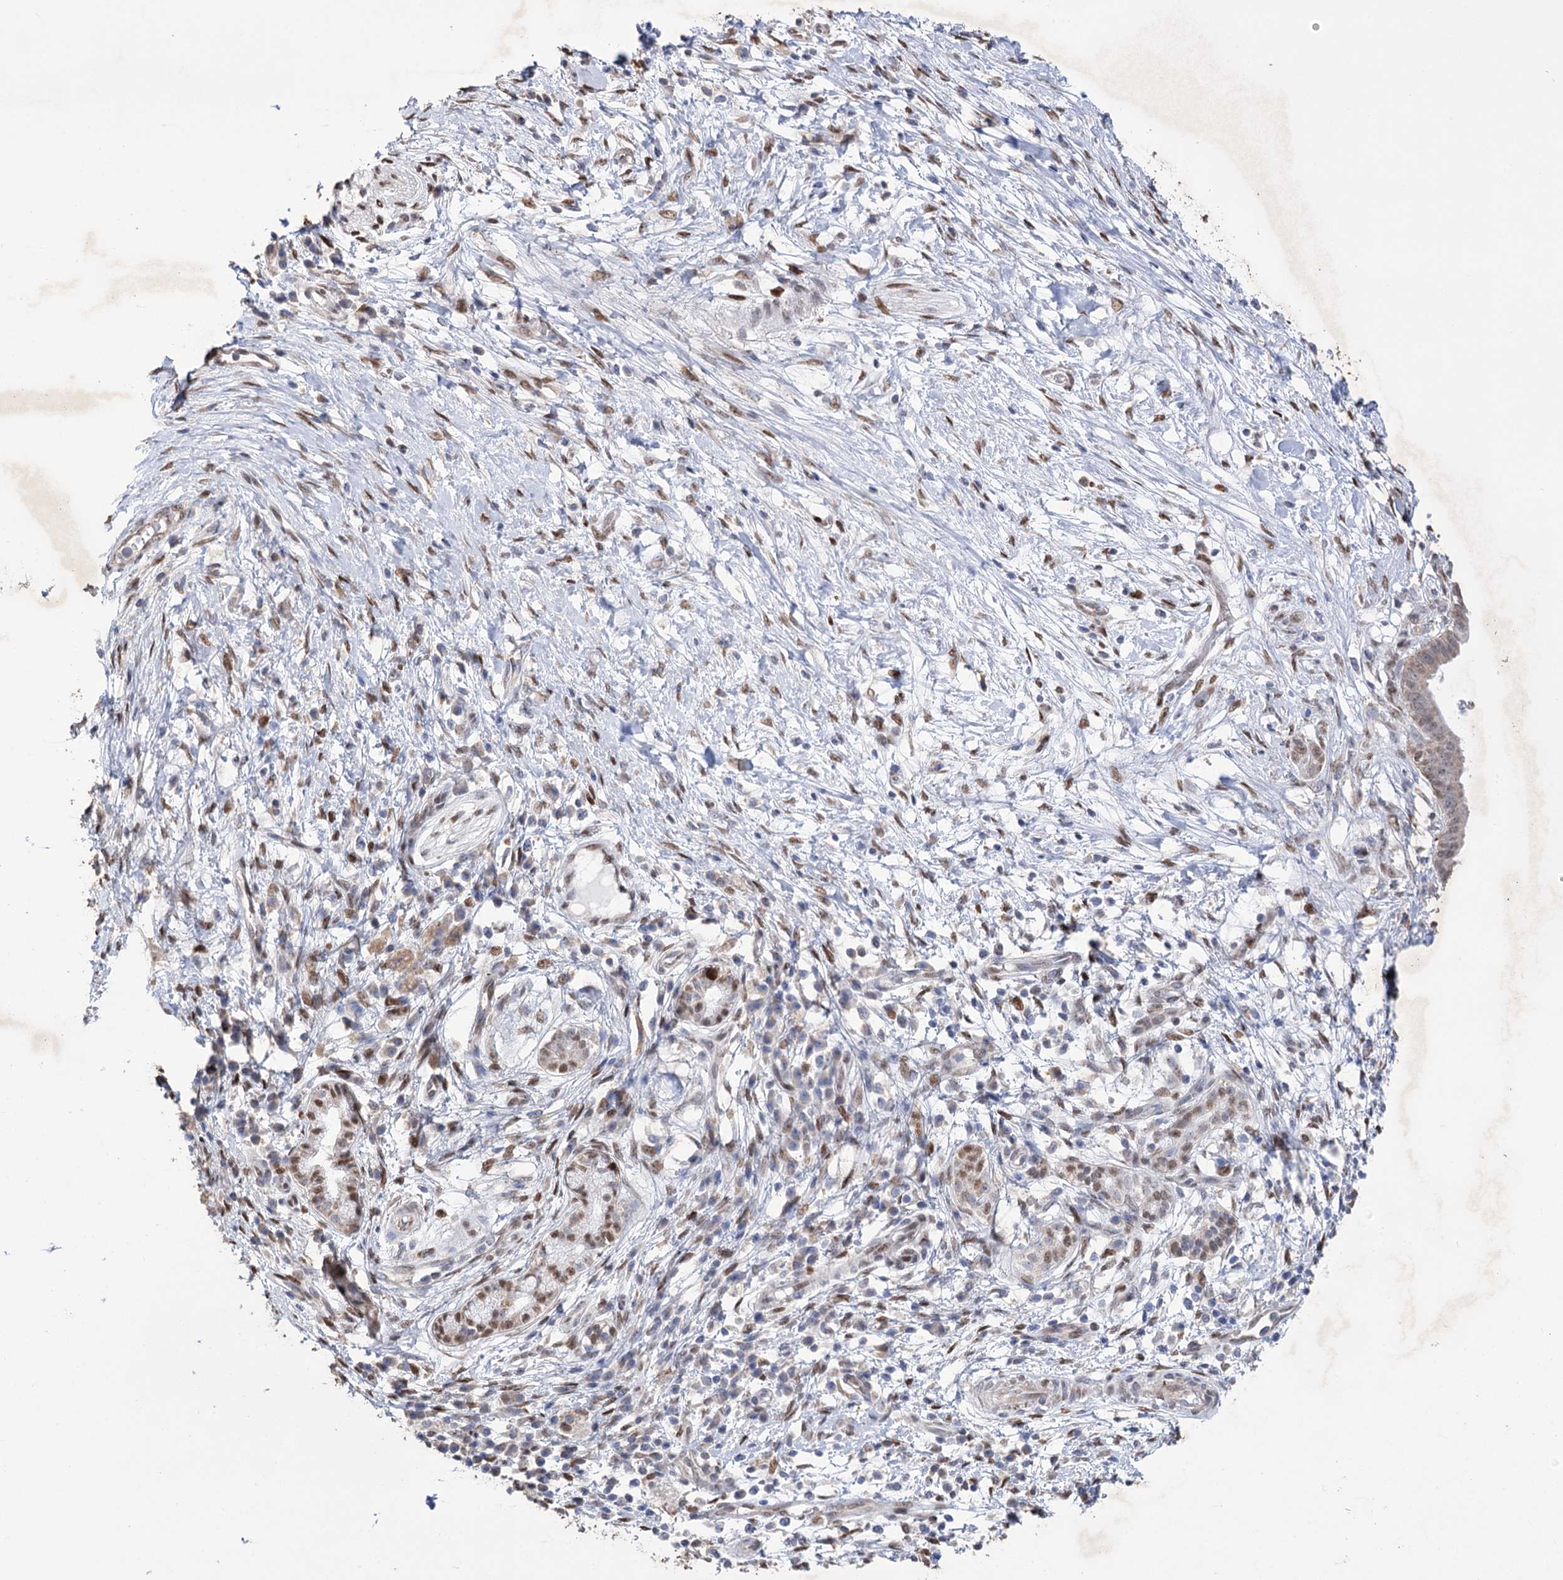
{"staining": {"intensity": "weak", "quantity": ">75%", "location": "nuclear"}, "tissue": "pancreatic cancer", "cell_type": "Tumor cells", "image_type": "cancer", "snomed": [{"axis": "morphology", "description": "Adenocarcinoma, NOS"}, {"axis": "topography", "description": "Pancreas"}], "caption": "The micrograph exhibits immunohistochemical staining of adenocarcinoma (pancreatic). There is weak nuclear expression is present in about >75% of tumor cells. (DAB (3,3'-diaminobenzidine) IHC with brightfield microscopy, high magnification).", "gene": "NFU1", "patient": {"sex": "male", "age": 68}}